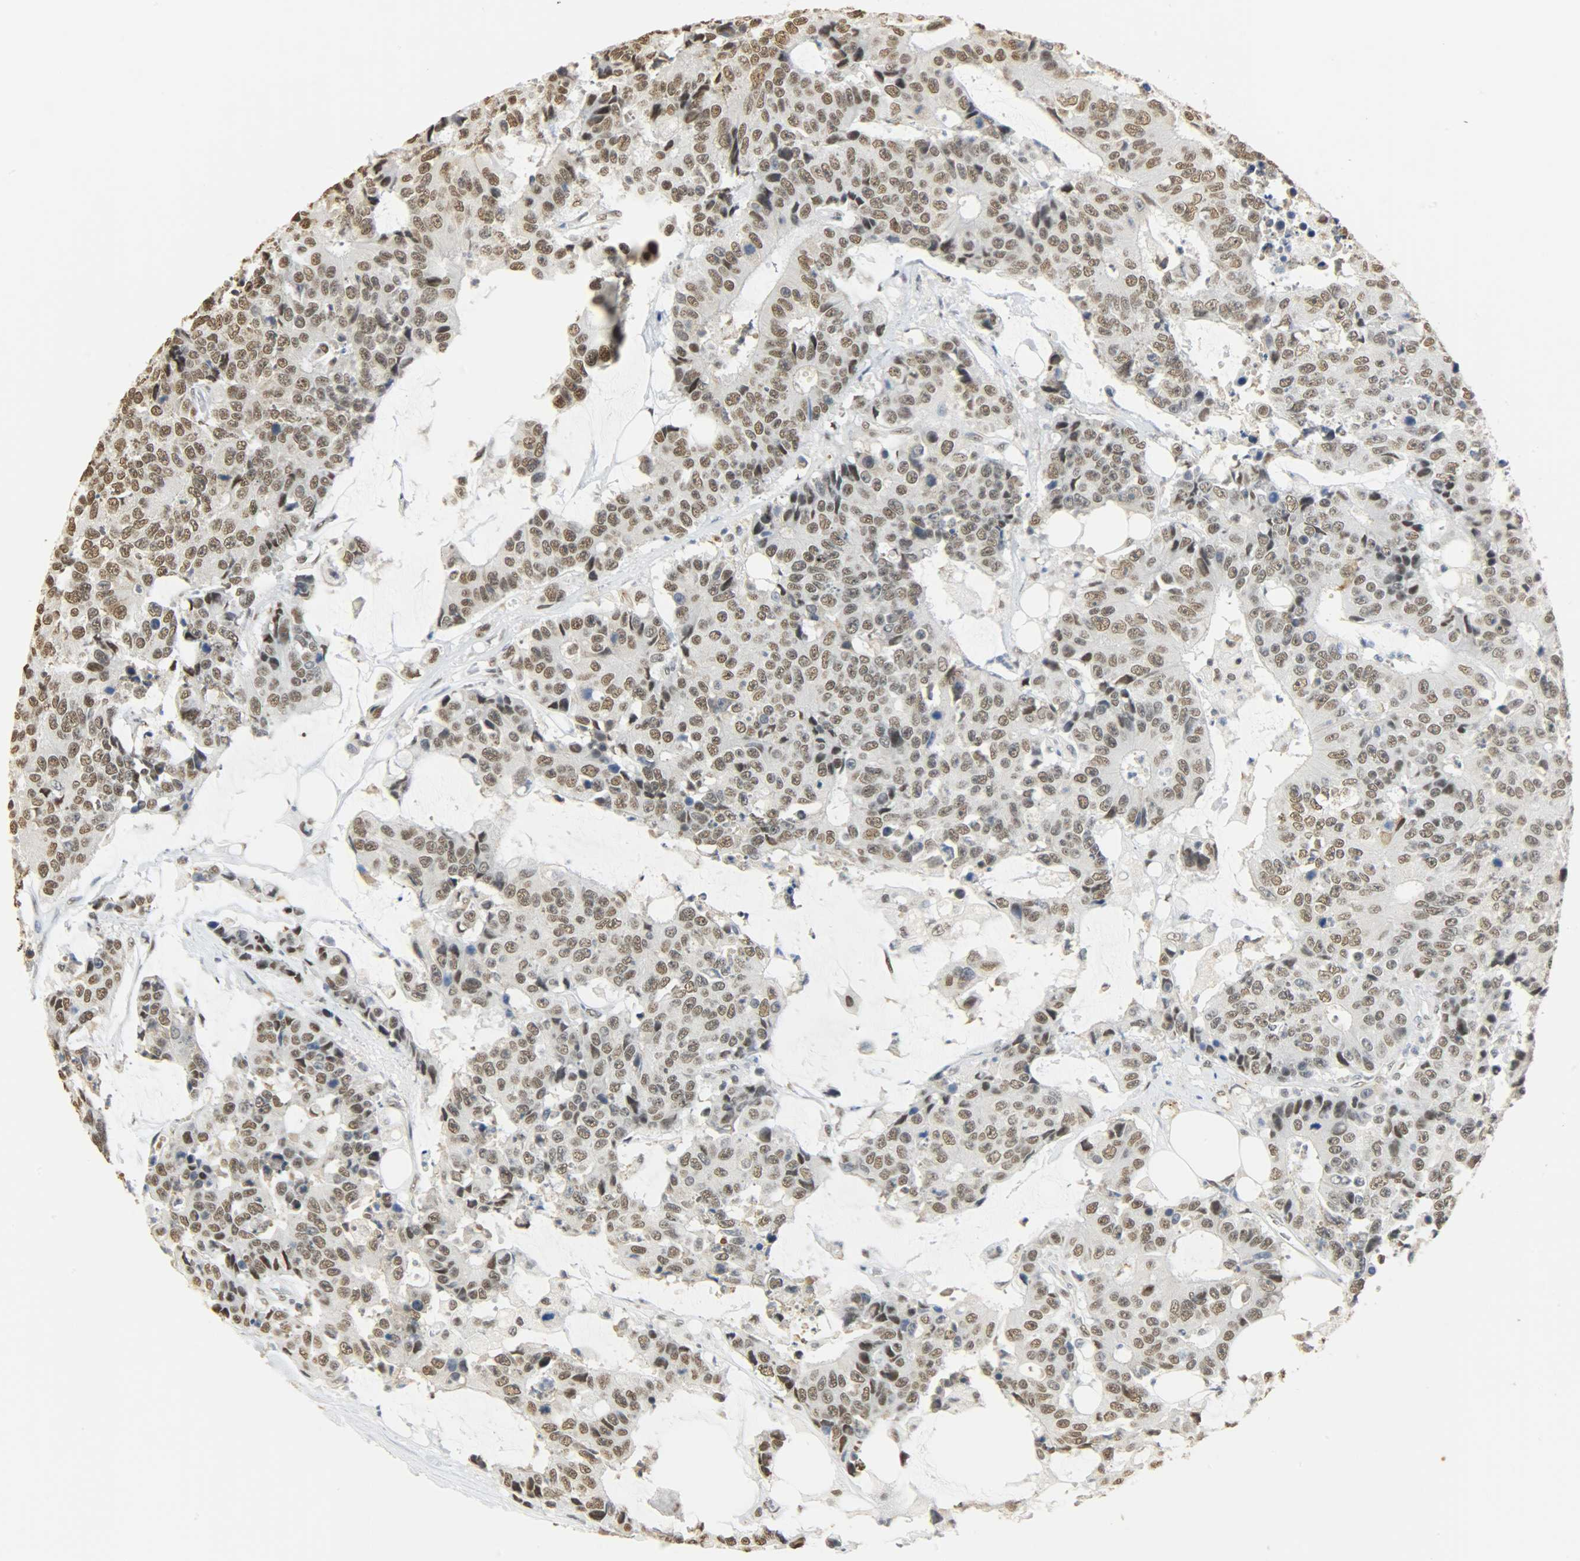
{"staining": {"intensity": "moderate", "quantity": ">75%", "location": "nuclear"}, "tissue": "colorectal cancer", "cell_type": "Tumor cells", "image_type": "cancer", "snomed": [{"axis": "morphology", "description": "Adenocarcinoma, NOS"}, {"axis": "topography", "description": "Colon"}], "caption": "This is a histology image of immunohistochemistry (IHC) staining of colorectal cancer (adenocarcinoma), which shows moderate expression in the nuclear of tumor cells.", "gene": "NGFR", "patient": {"sex": "female", "age": 86}}